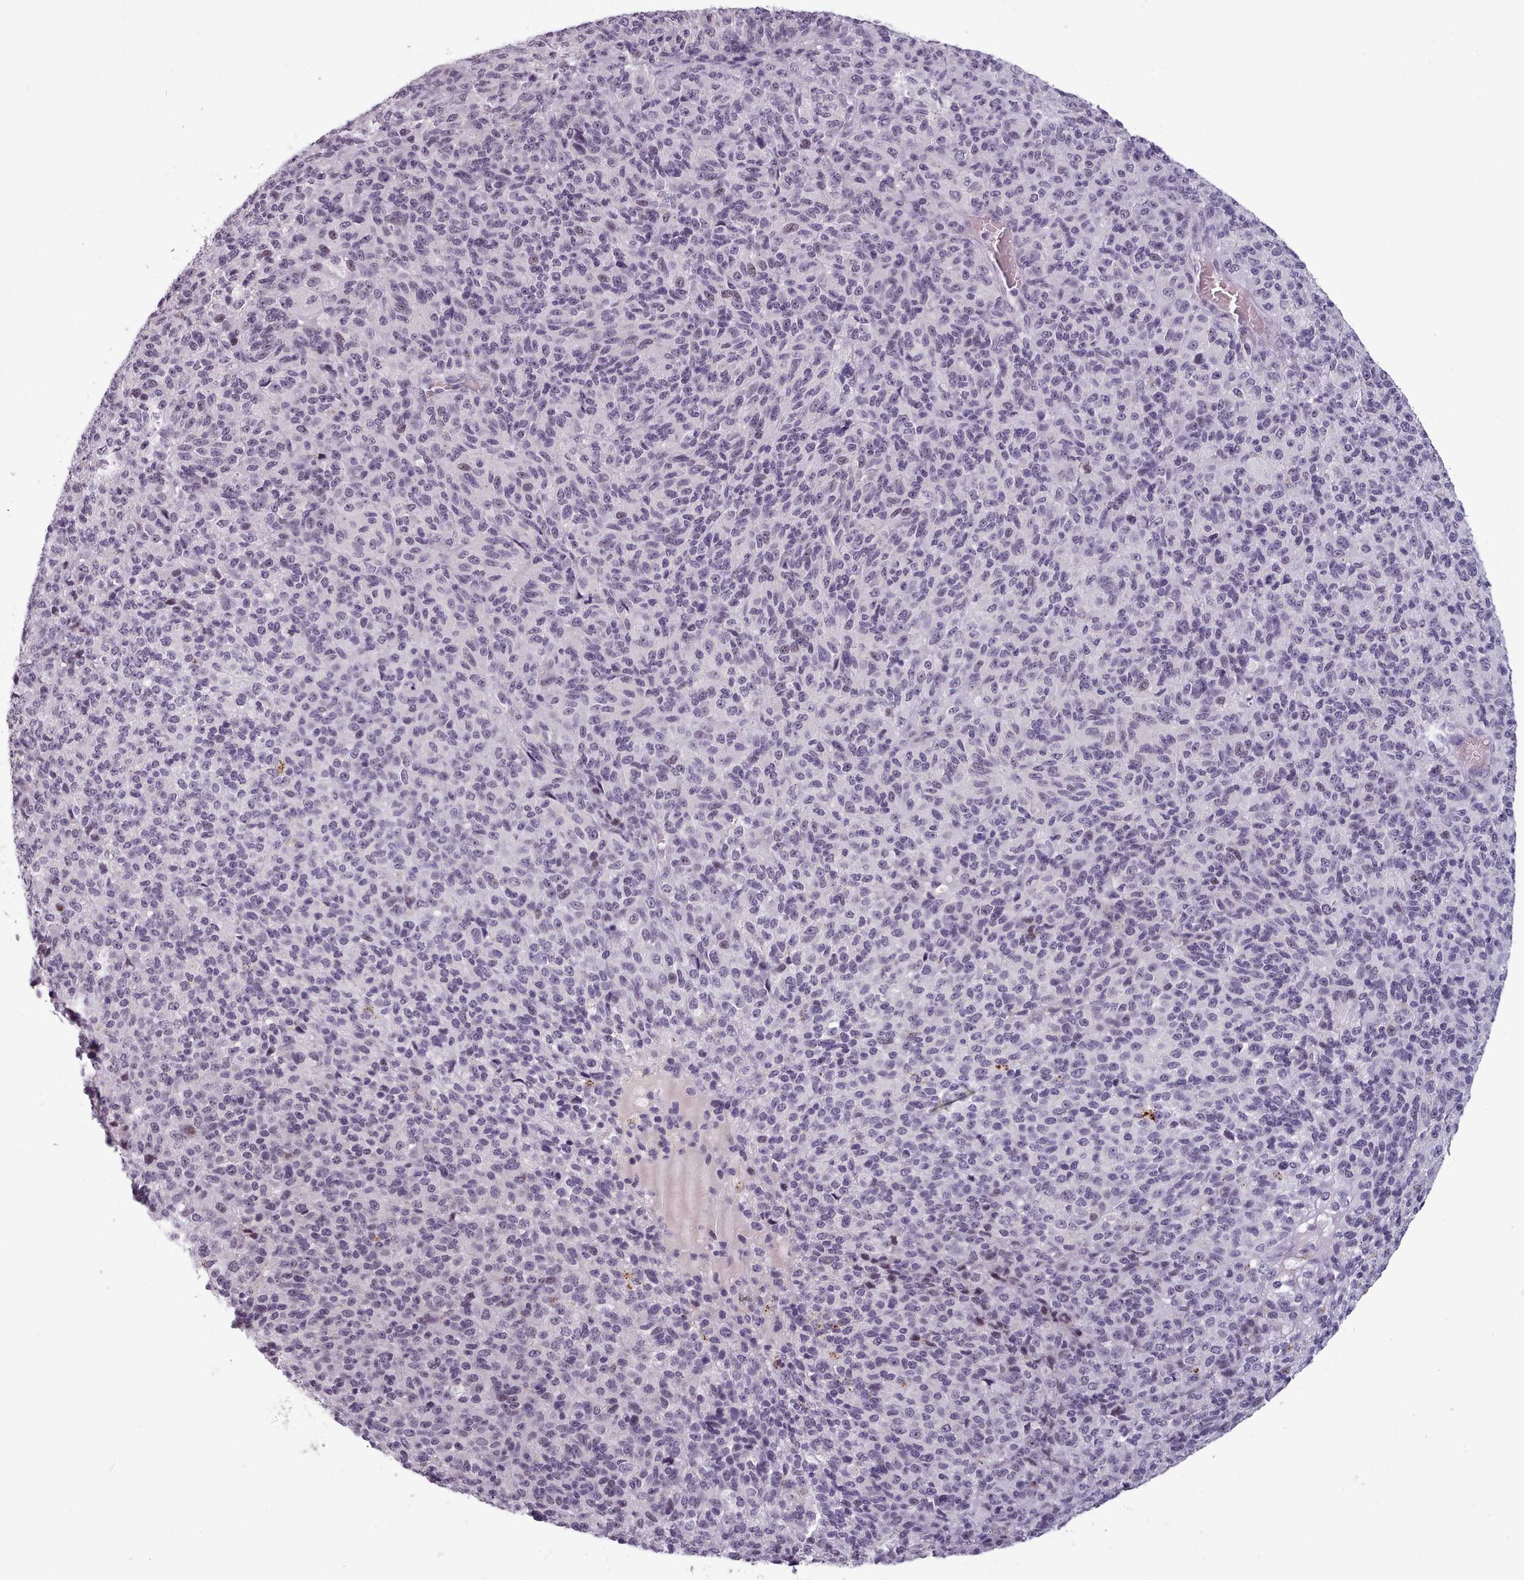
{"staining": {"intensity": "moderate", "quantity": "<25%", "location": "nuclear"}, "tissue": "melanoma", "cell_type": "Tumor cells", "image_type": "cancer", "snomed": [{"axis": "morphology", "description": "Malignant melanoma, Metastatic site"}, {"axis": "topography", "description": "Brain"}], "caption": "An image of melanoma stained for a protein demonstrates moderate nuclear brown staining in tumor cells.", "gene": "PBX4", "patient": {"sex": "female", "age": 56}}